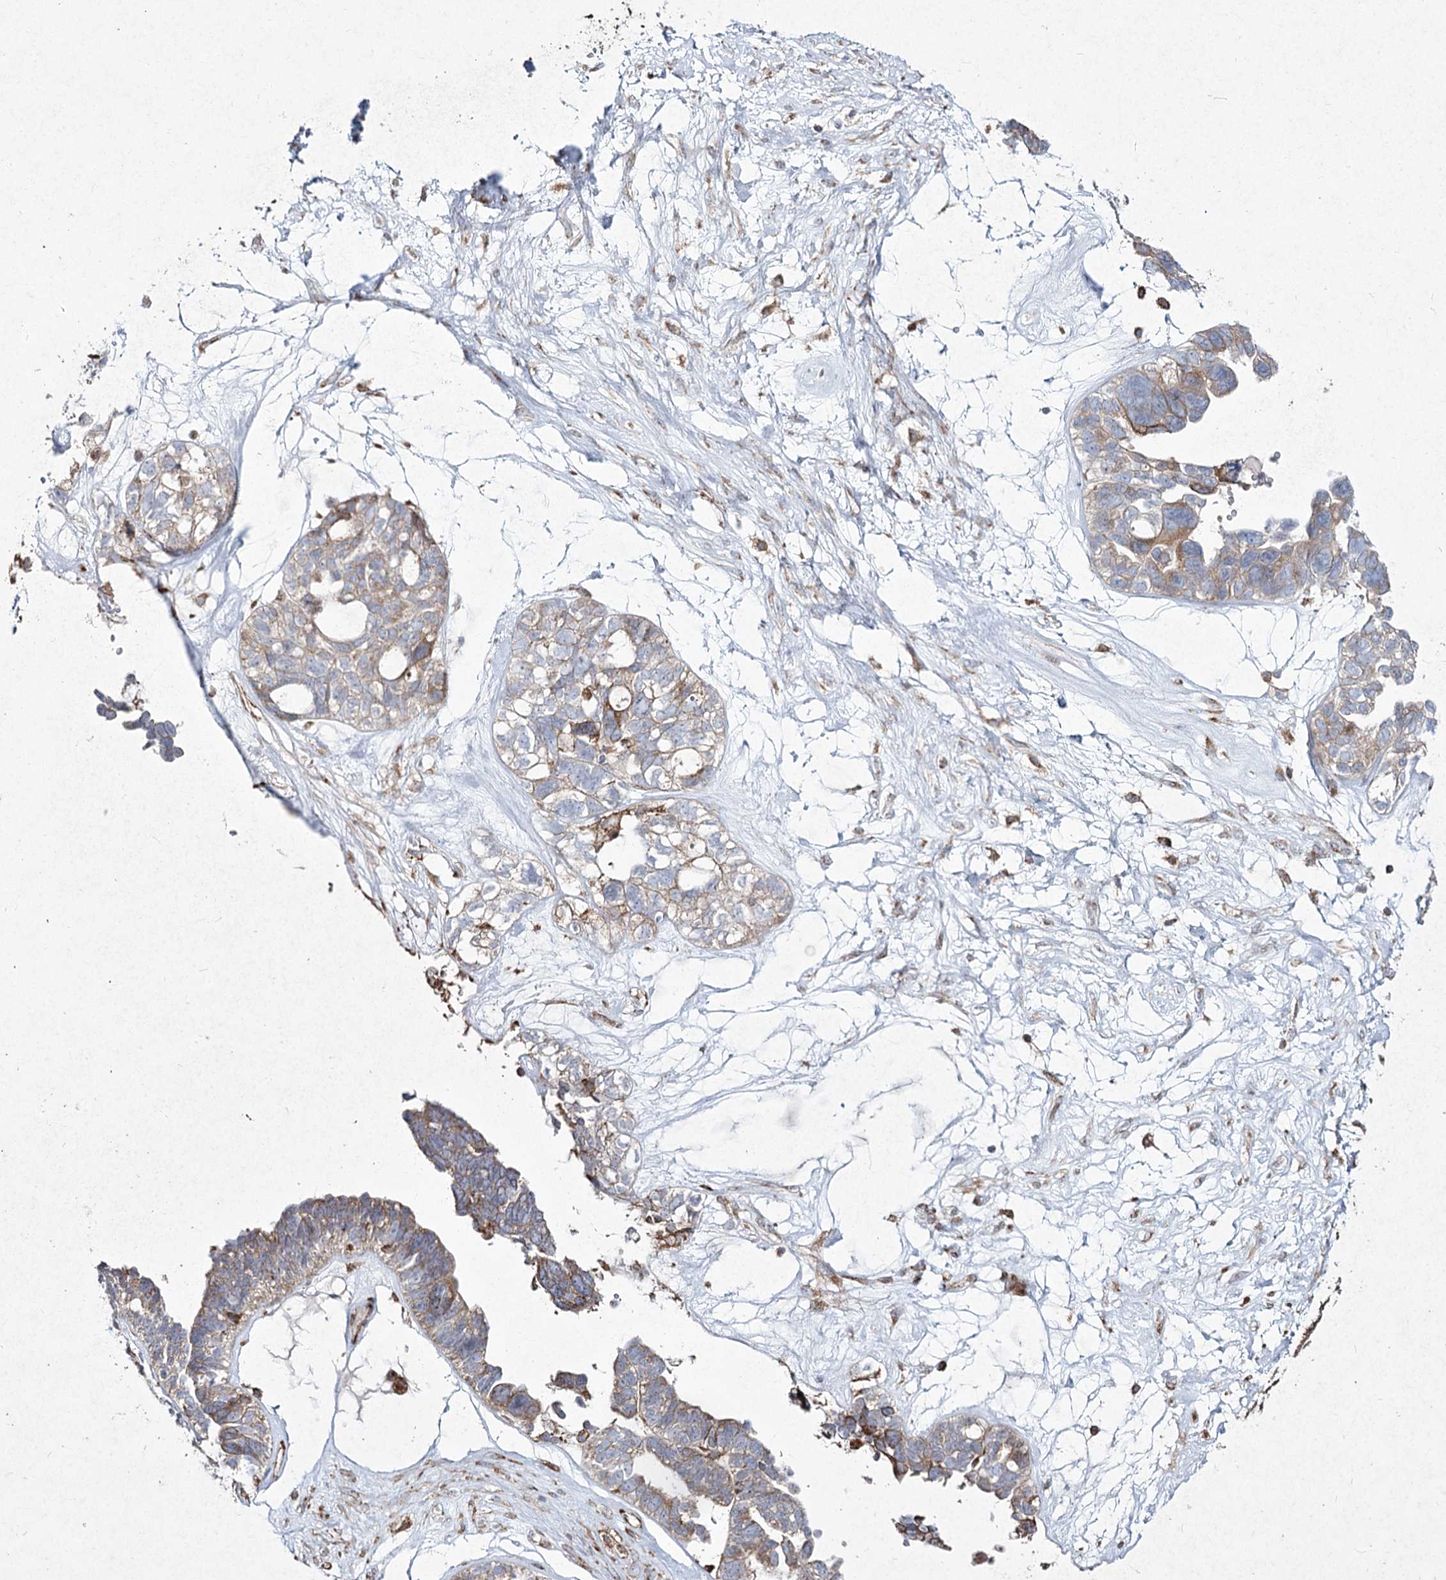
{"staining": {"intensity": "weak", "quantity": "25%-75%", "location": "cytoplasmic/membranous"}, "tissue": "ovarian cancer", "cell_type": "Tumor cells", "image_type": "cancer", "snomed": [{"axis": "morphology", "description": "Cystadenocarcinoma, serous, NOS"}, {"axis": "topography", "description": "Ovary"}], "caption": "Immunohistochemical staining of serous cystadenocarcinoma (ovarian) demonstrates low levels of weak cytoplasmic/membranous positivity in approximately 25%-75% of tumor cells. (DAB IHC, brown staining for protein, blue staining for nuclei).", "gene": "NHLRC2", "patient": {"sex": "female", "age": 79}}